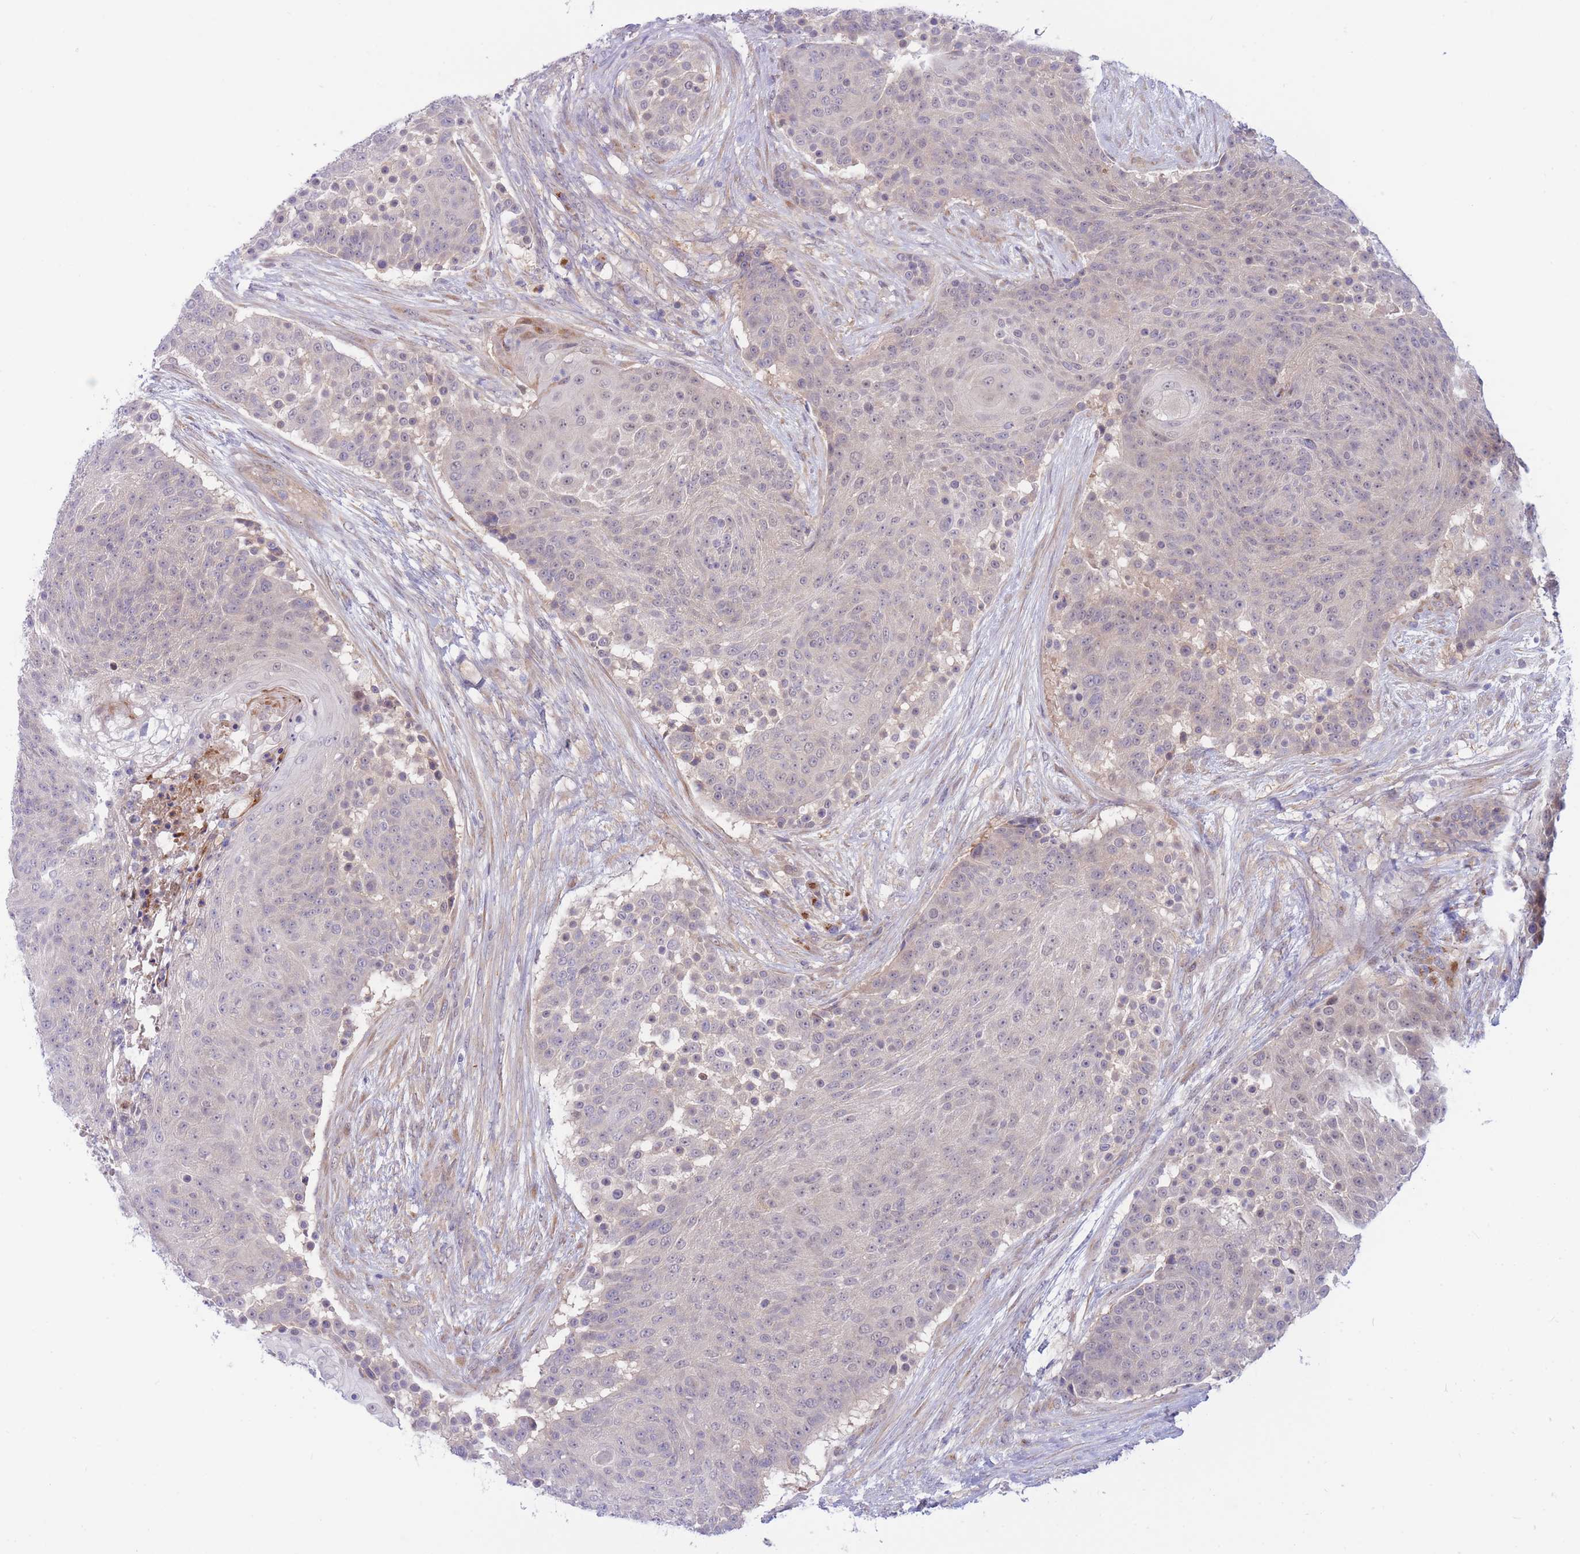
{"staining": {"intensity": "negative", "quantity": "none", "location": "none"}, "tissue": "urothelial cancer", "cell_type": "Tumor cells", "image_type": "cancer", "snomed": [{"axis": "morphology", "description": "Urothelial carcinoma, High grade"}, {"axis": "topography", "description": "Urinary bladder"}], "caption": "DAB immunohistochemical staining of human urothelial carcinoma (high-grade) exhibits no significant staining in tumor cells. Nuclei are stained in blue.", "gene": "APOL4", "patient": {"sex": "female", "age": 63}}